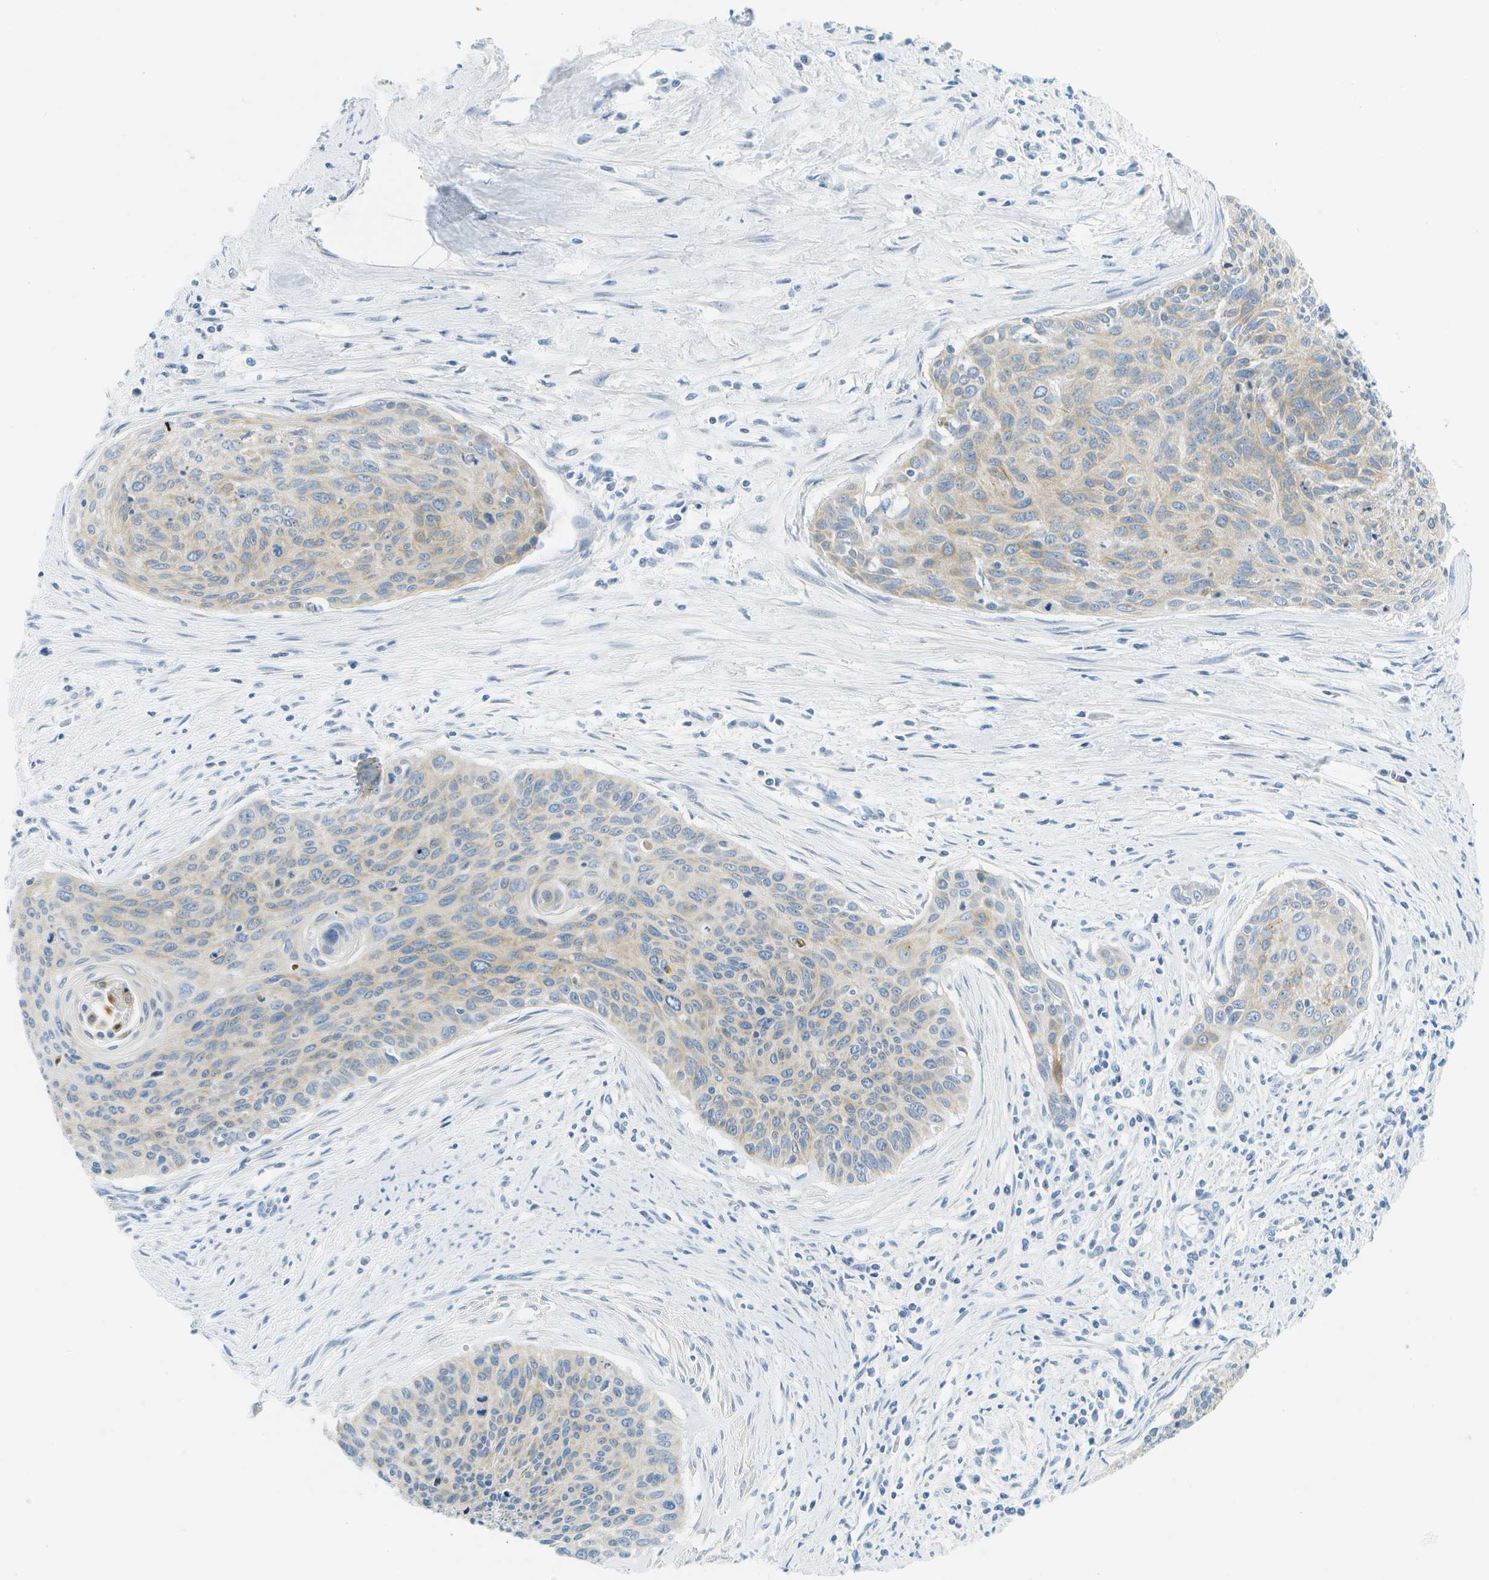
{"staining": {"intensity": "weak", "quantity": "<25%", "location": "cytoplasmic/membranous"}, "tissue": "cervical cancer", "cell_type": "Tumor cells", "image_type": "cancer", "snomed": [{"axis": "morphology", "description": "Squamous cell carcinoma, NOS"}, {"axis": "topography", "description": "Cervix"}], "caption": "Human cervical cancer stained for a protein using immunohistochemistry exhibits no staining in tumor cells.", "gene": "SMYD5", "patient": {"sex": "female", "age": 55}}